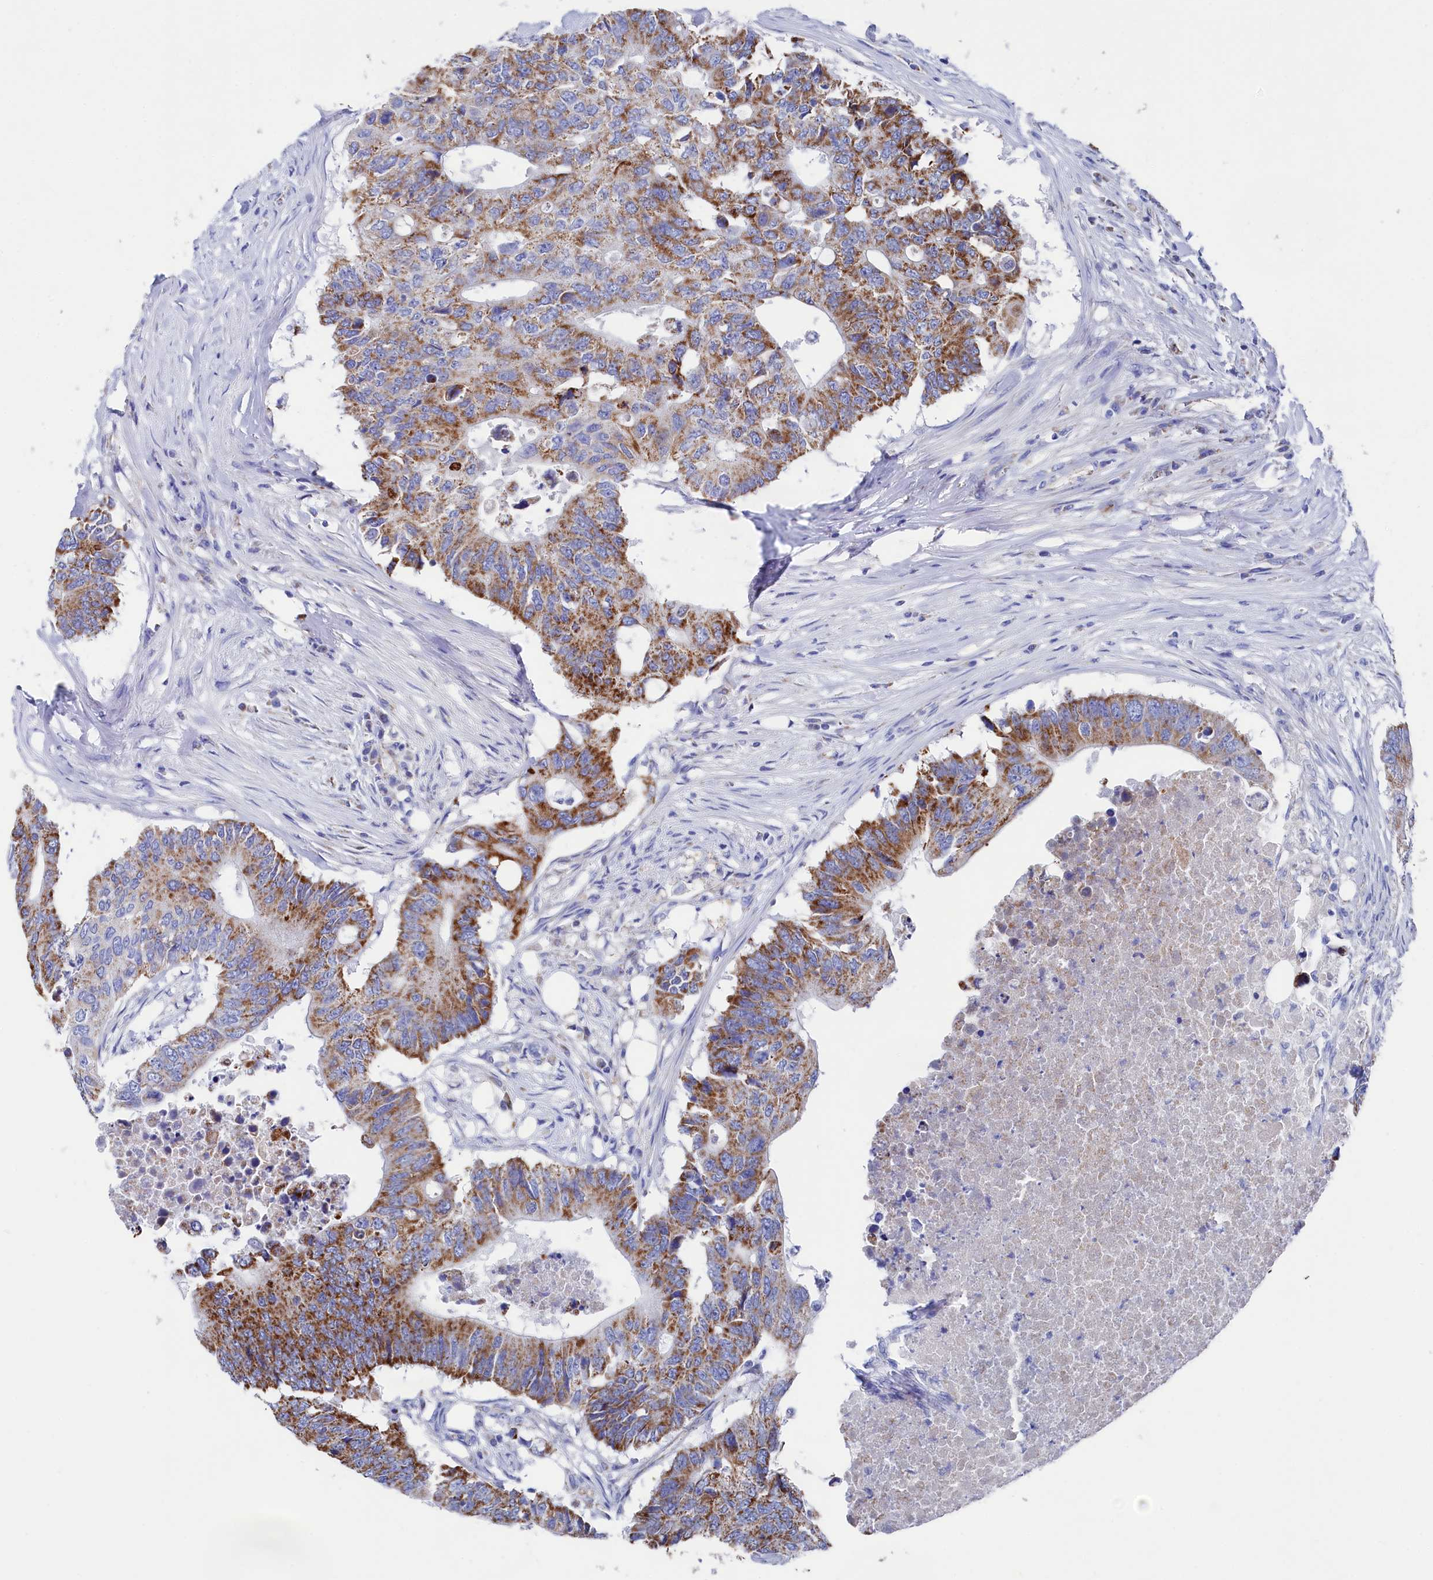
{"staining": {"intensity": "moderate", "quantity": ">75%", "location": "cytoplasmic/membranous"}, "tissue": "colorectal cancer", "cell_type": "Tumor cells", "image_type": "cancer", "snomed": [{"axis": "morphology", "description": "Adenocarcinoma, NOS"}, {"axis": "topography", "description": "Colon"}], "caption": "This is a micrograph of IHC staining of colorectal adenocarcinoma, which shows moderate positivity in the cytoplasmic/membranous of tumor cells.", "gene": "MMAB", "patient": {"sex": "male", "age": 71}}